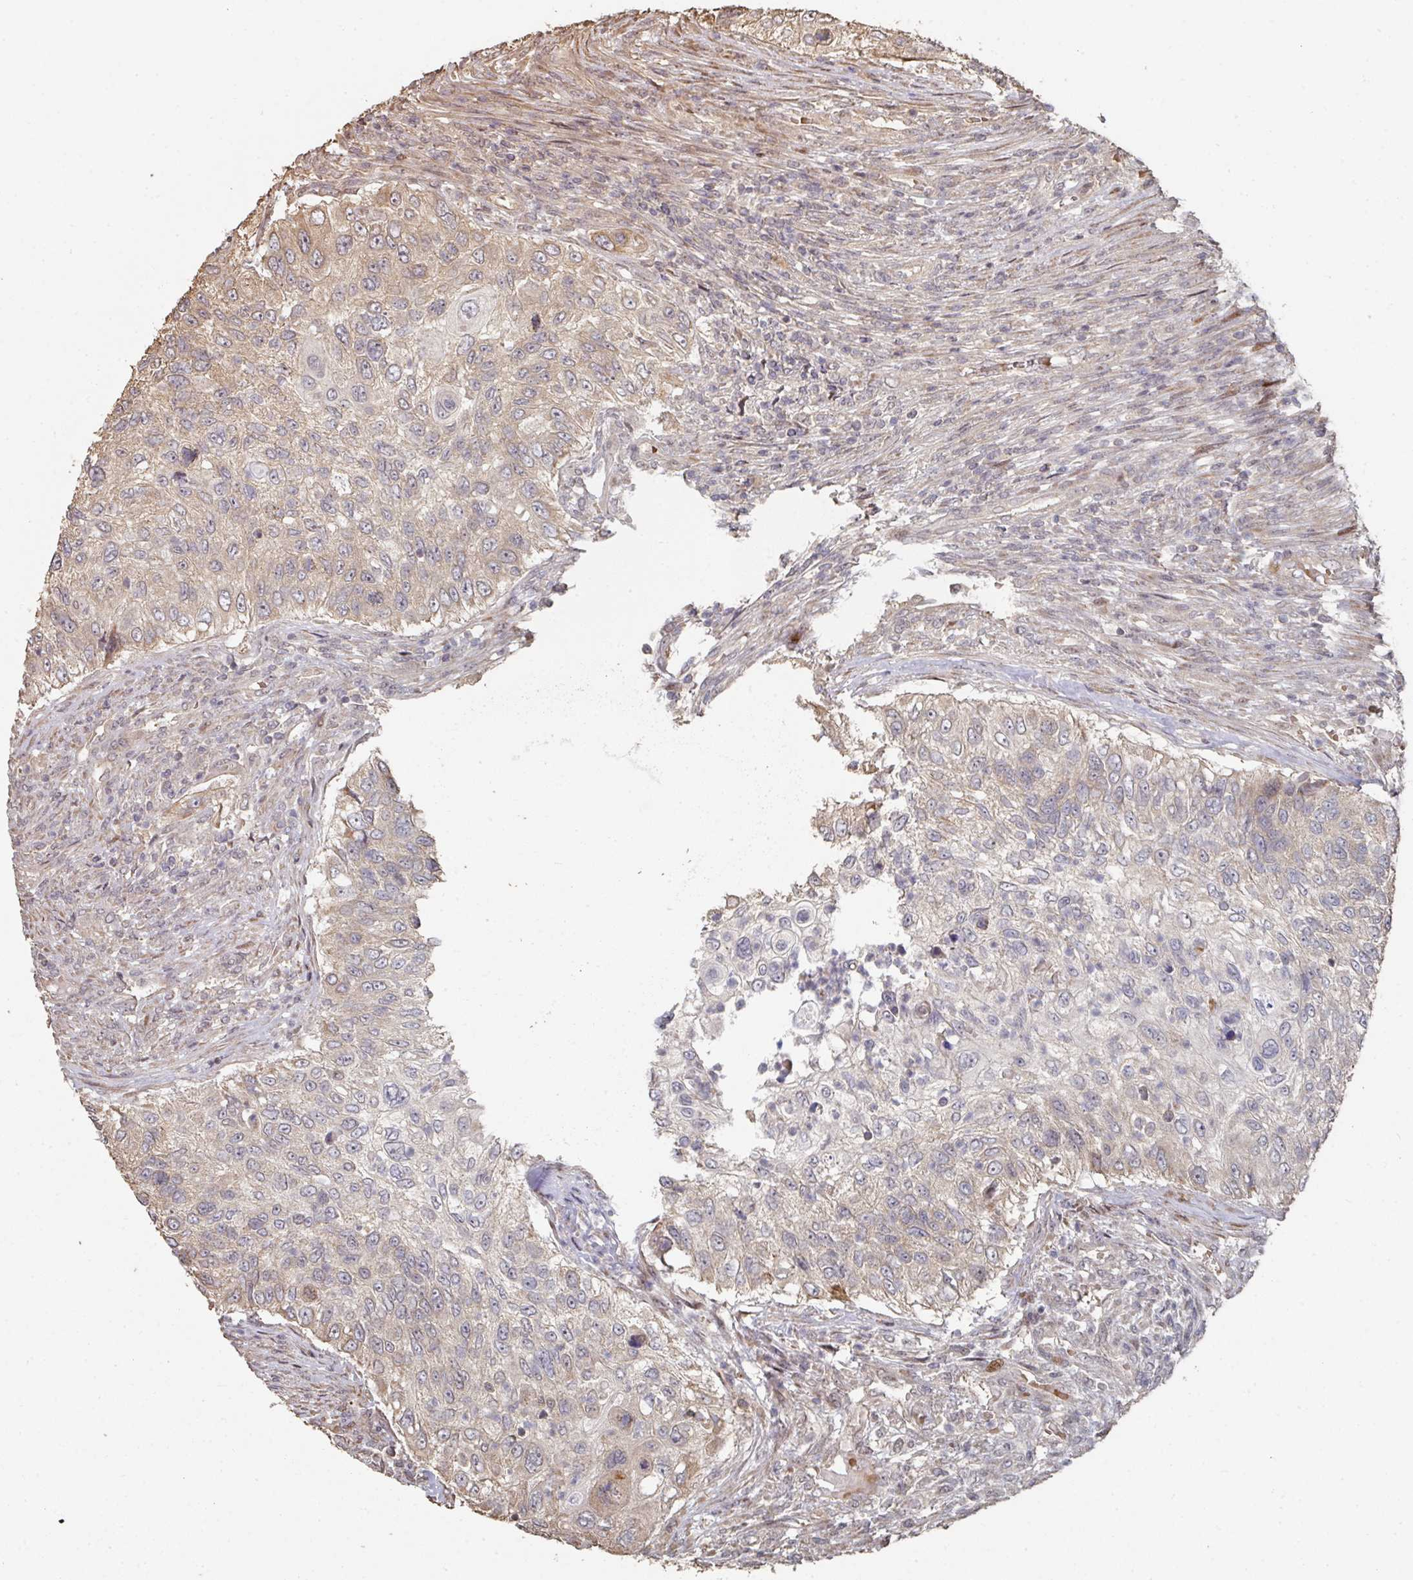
{"staining": {"intensity": "weak", "quantity": "25%-75%", "location": "cytoplasmic/membranous"}, "tissue": "urothelial cancer", "cell_type": "Tumor cells", "image_type": "cancer", "snomed": [{"axis": "morphology", "description": "Urothelial carcinoma, High grade"}, {"axis": "topography", "description": "Urinary bladder"}], "caption": "High-magnification brightfield microscopy of urothelial cancer stained with DAB (3,3'-diaminobenzidine) (brown) and counterstained with hematoxylin (blue). tumor cells exhibit weak cytoplasmic/membranous expression is appreciated in about25%-75% of cells.", "gene": "CA7", "patient": {"sex": "female", "age": 60}}